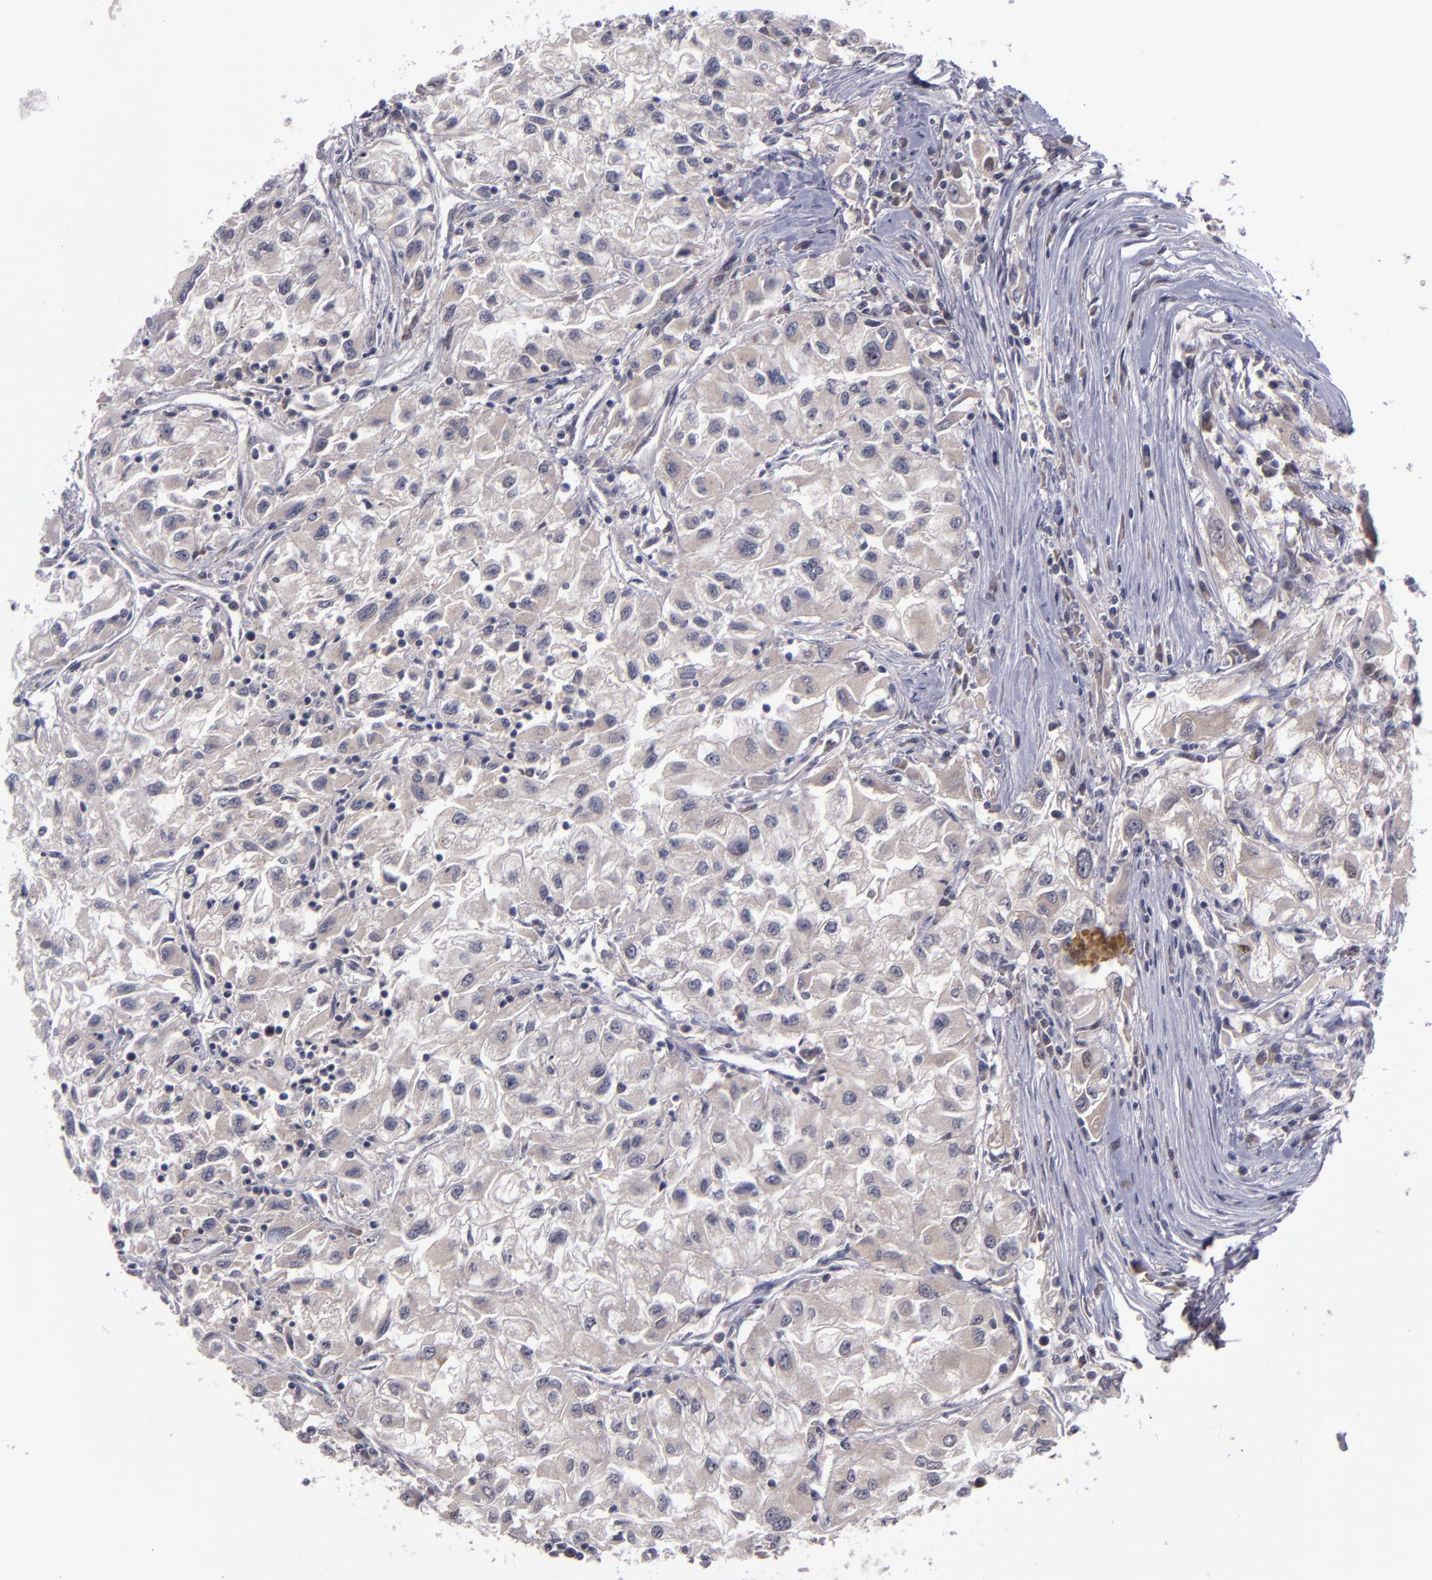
{"staining": {"intensity": "negative", "quantity": "none", "location": "none"}, "tissue": "renal cancer", "cell_type": "Tumor cells", "image_type": "cancer", "snomed": [{"axis": "morphology", "description": "Adenocarcinoma, NOS"}, {"axis": "topography", "description": "Kidney"}], "caption": "Histopathology image shows no significant protein staining in tumor cells of renal cancer (adenocarcinoma).", "gene": "CDC7", "patient": {"sex": "male", "age": 59}}